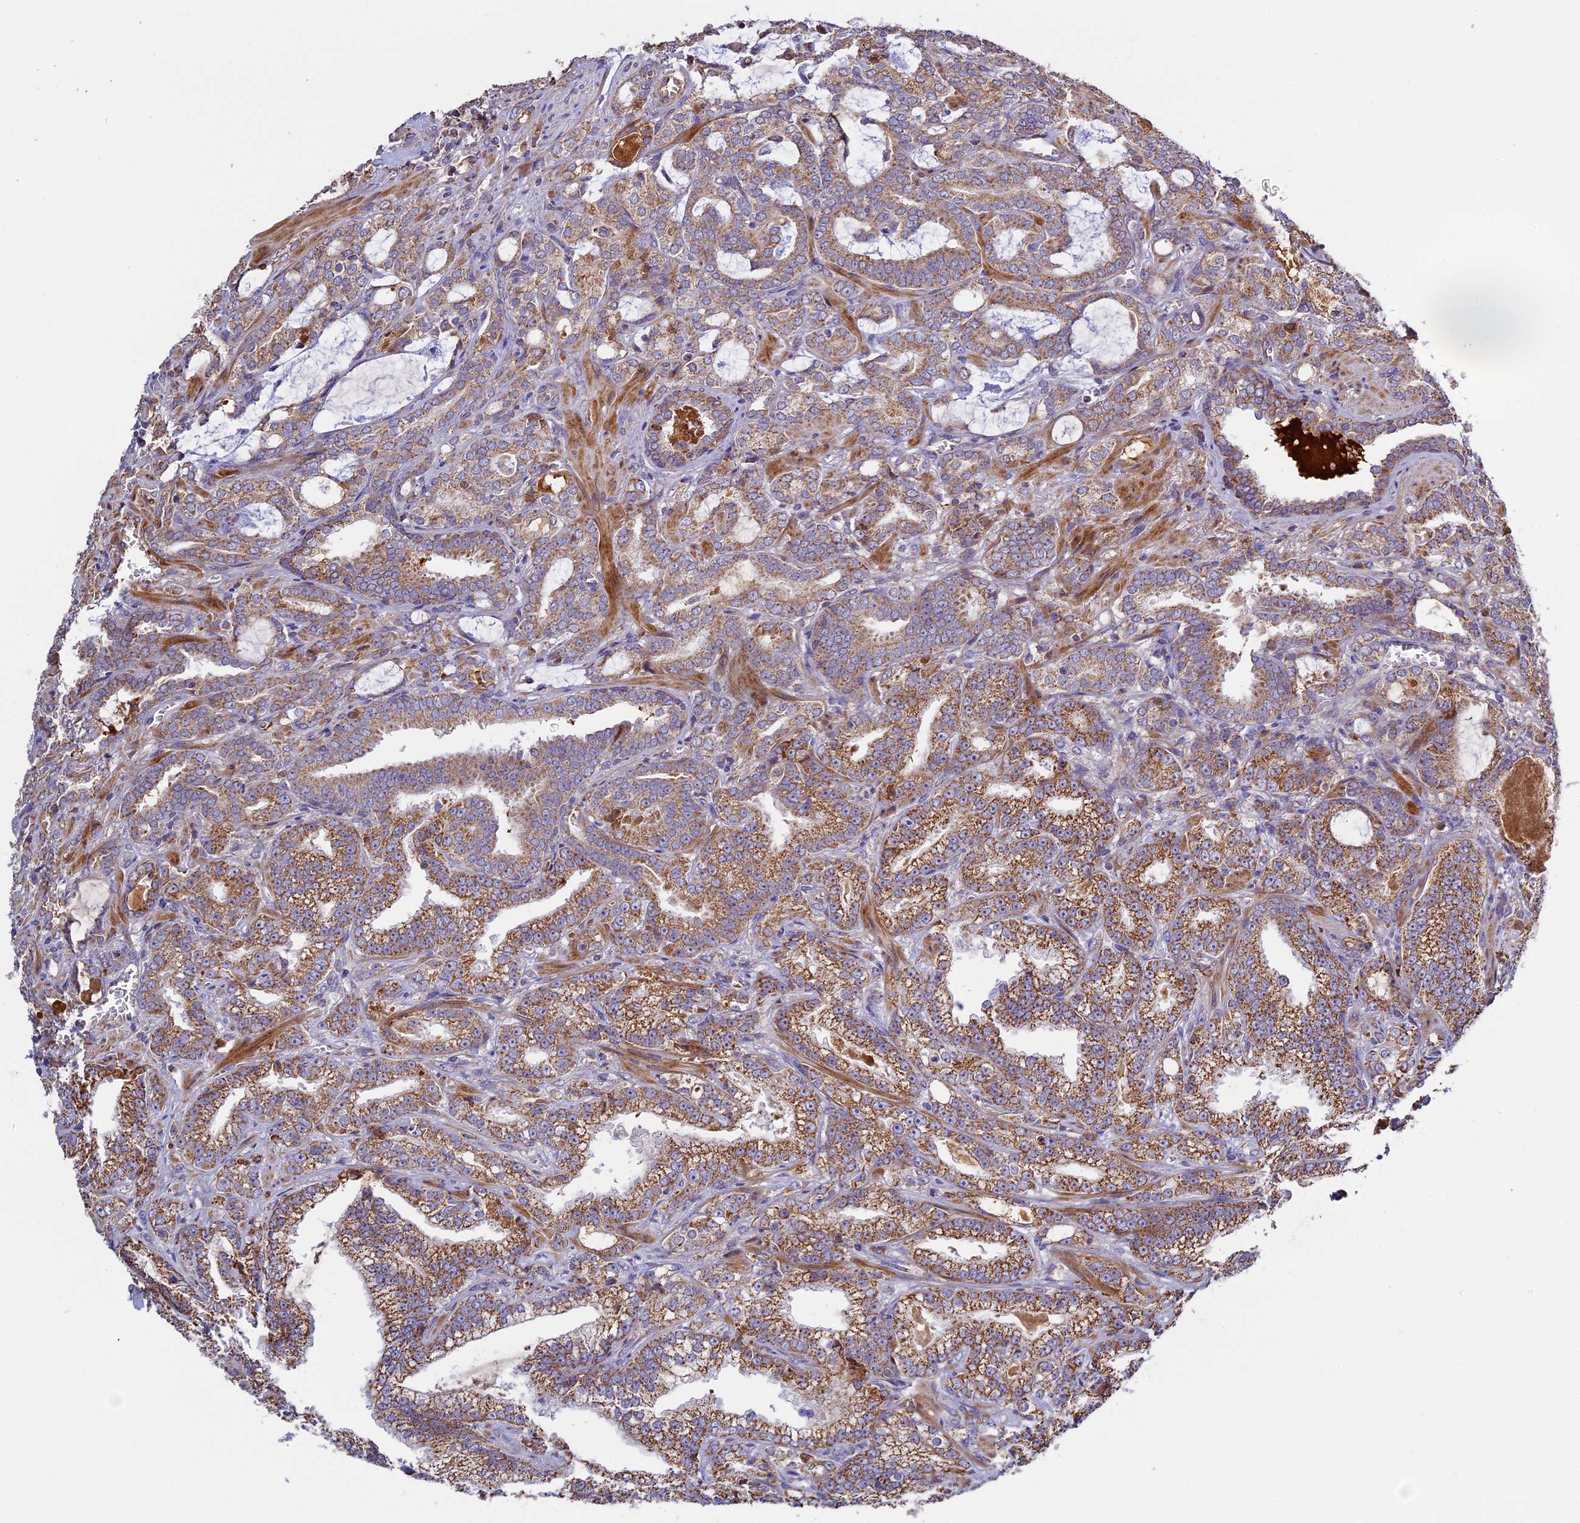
{"staining": {"intensity": "moderate", "quantity": ">75%", "location": "cytoplasmic/membranous"}, "tissue": "prostate cancer", "cell_type": "Tumor cells", "image_type": "cancer", "snomed": [{"axis": "morphology", "description": "Adenocarcinoma, High grade"}, {"axis": "topography", "description": "Prostate and seminal vesicle, NOS"}], "caption": "Prostate cancer (high-grade adenocarcinoma) stained for a protein (brown) reveals moderate cytoplasmic/membranous positive expression in about >75% of tumor cells.", "gene": "OCEL1", "patient": {"sex": "male", "age": 67}}